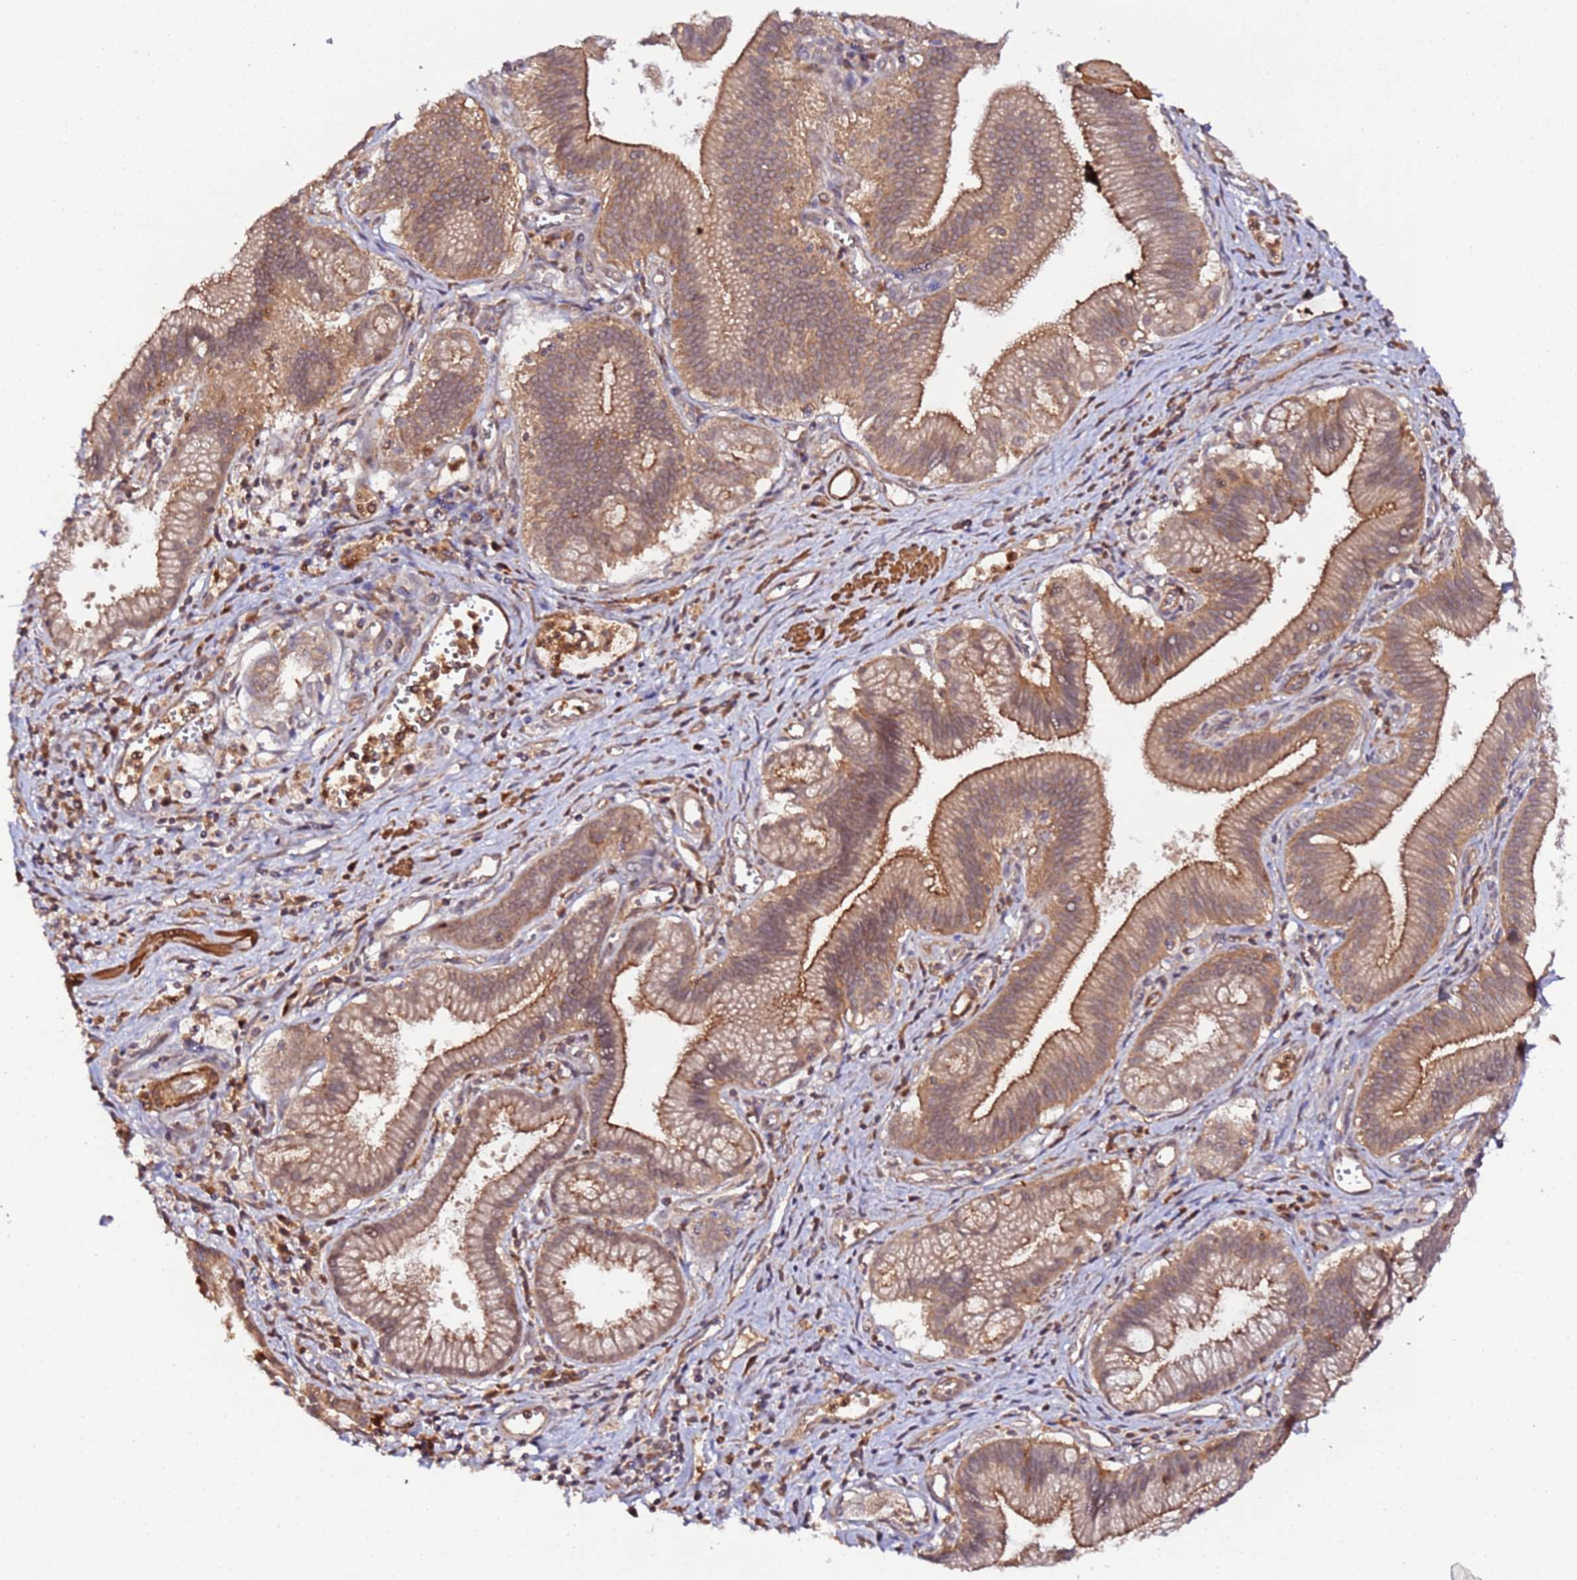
{"staining": {"intensity": "moderate", "quantity": ">75%", "location": "cytoplasmic/membranous"}, "tissue": "pancreatic cancer", "cell_type": "Tumor cells", "image_type": "cancer", "snomed": [{"axis": "morphology", "description": "Adenocarcinoma, NOS"}, {"axis": "topography", "description": "Pancreas"}], "caption": "Protein expression analysis of adenocarcinoma (pancreatic) exhibits moderate cytoplasmic/membranous positivity in about >75% of tumor cells.", "gene": "TRIM26", "patient": {"sex": "male", "age": 78}}